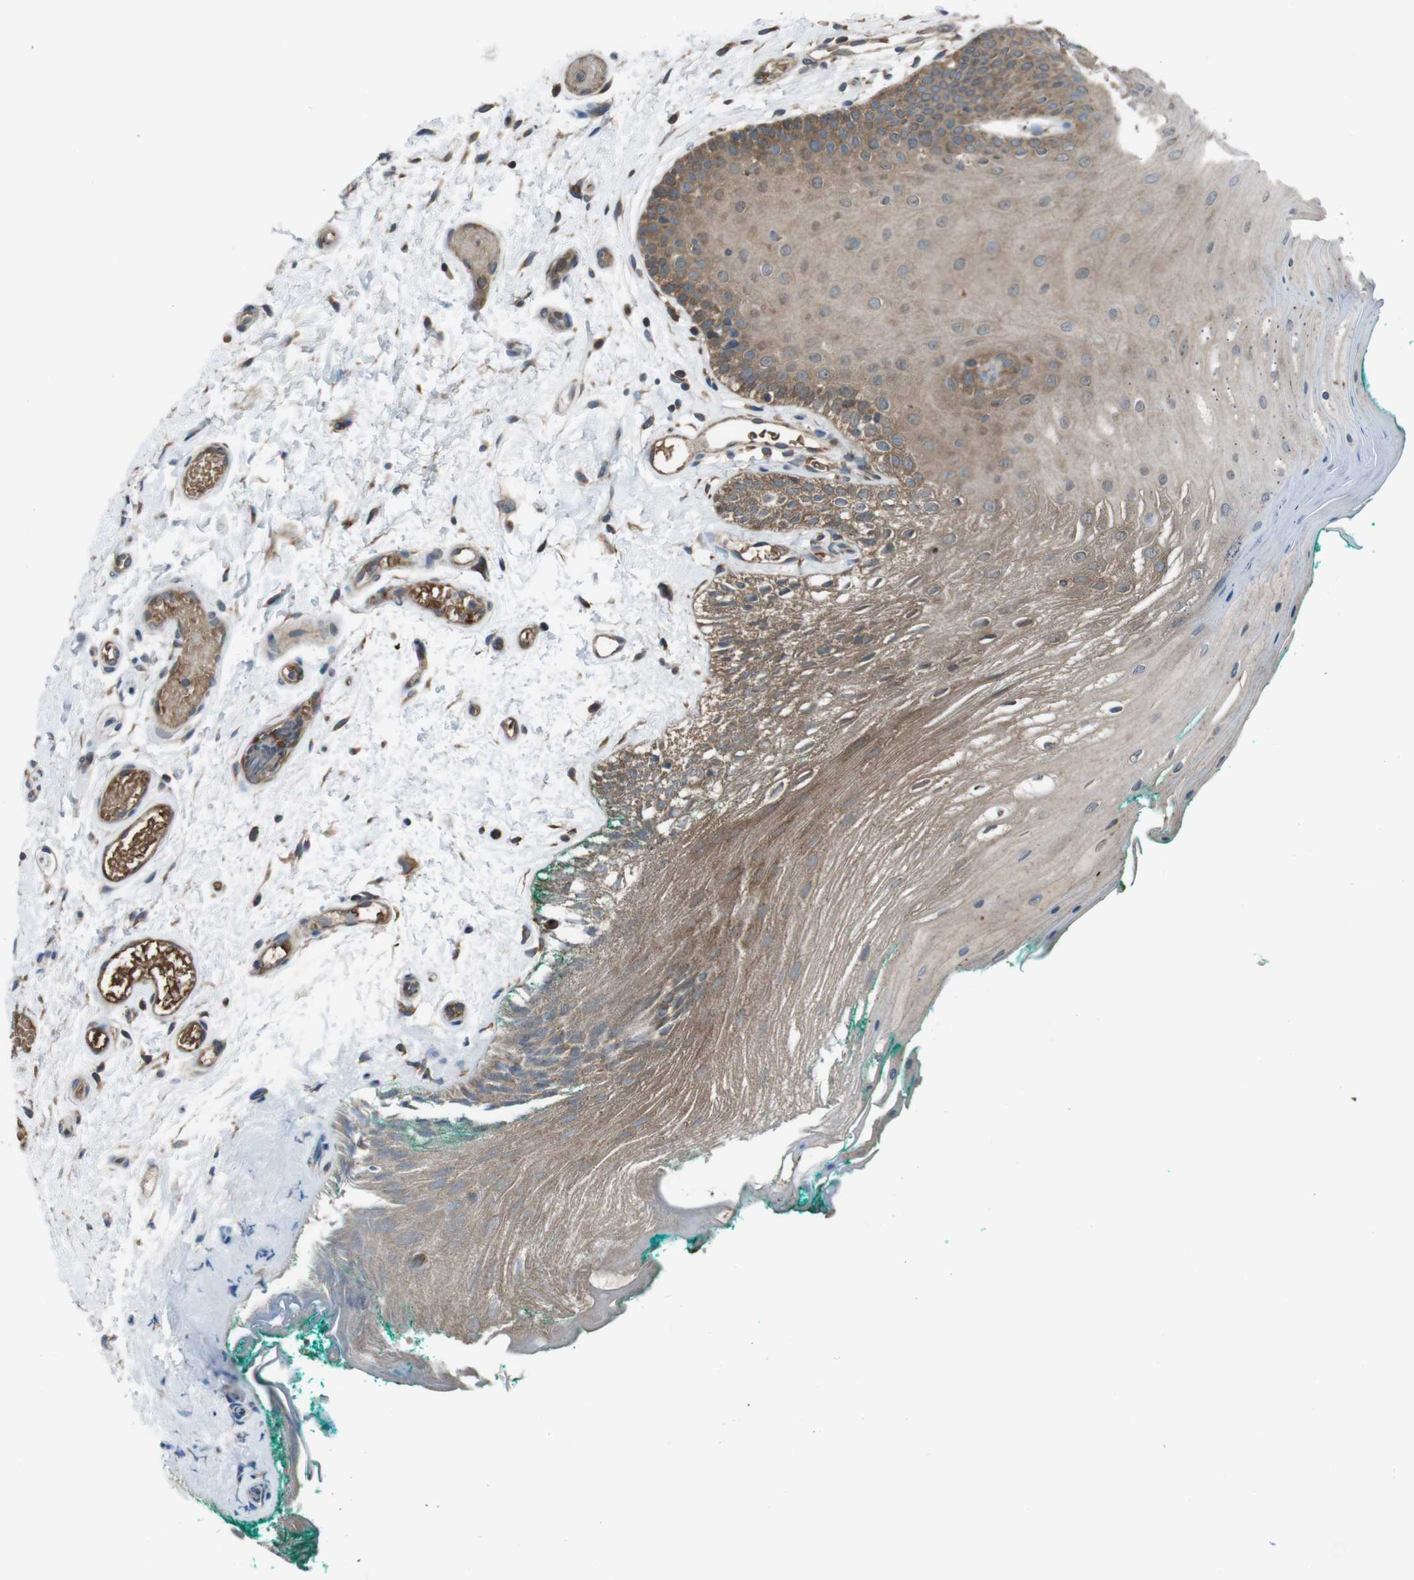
{"staining": {"intensity": "moderate", "quantity": ">75%", "location": "cytoplasmic/membranous"}, "tissue": "oral mucosa", "cell_type": "Squamous epithelial cells", "image_type": "normal", "snomed": [{"axis": "morphology", "description": "Normal tissue, NOS"}, {"axis": "topography", "description": "Skeletal muscle"}, {"axis": "topography", "description": "Oral tissue"}], "caption": "A histopathology image of oral mucosa stained for a protein displays moderate cytoplasmic/membranous brown staining in squamous epithelial cells. (IHC, brightfield microscopy, high magnification).", "gene": "SSR3", "patient": {"sex": "male", "age": 58}}